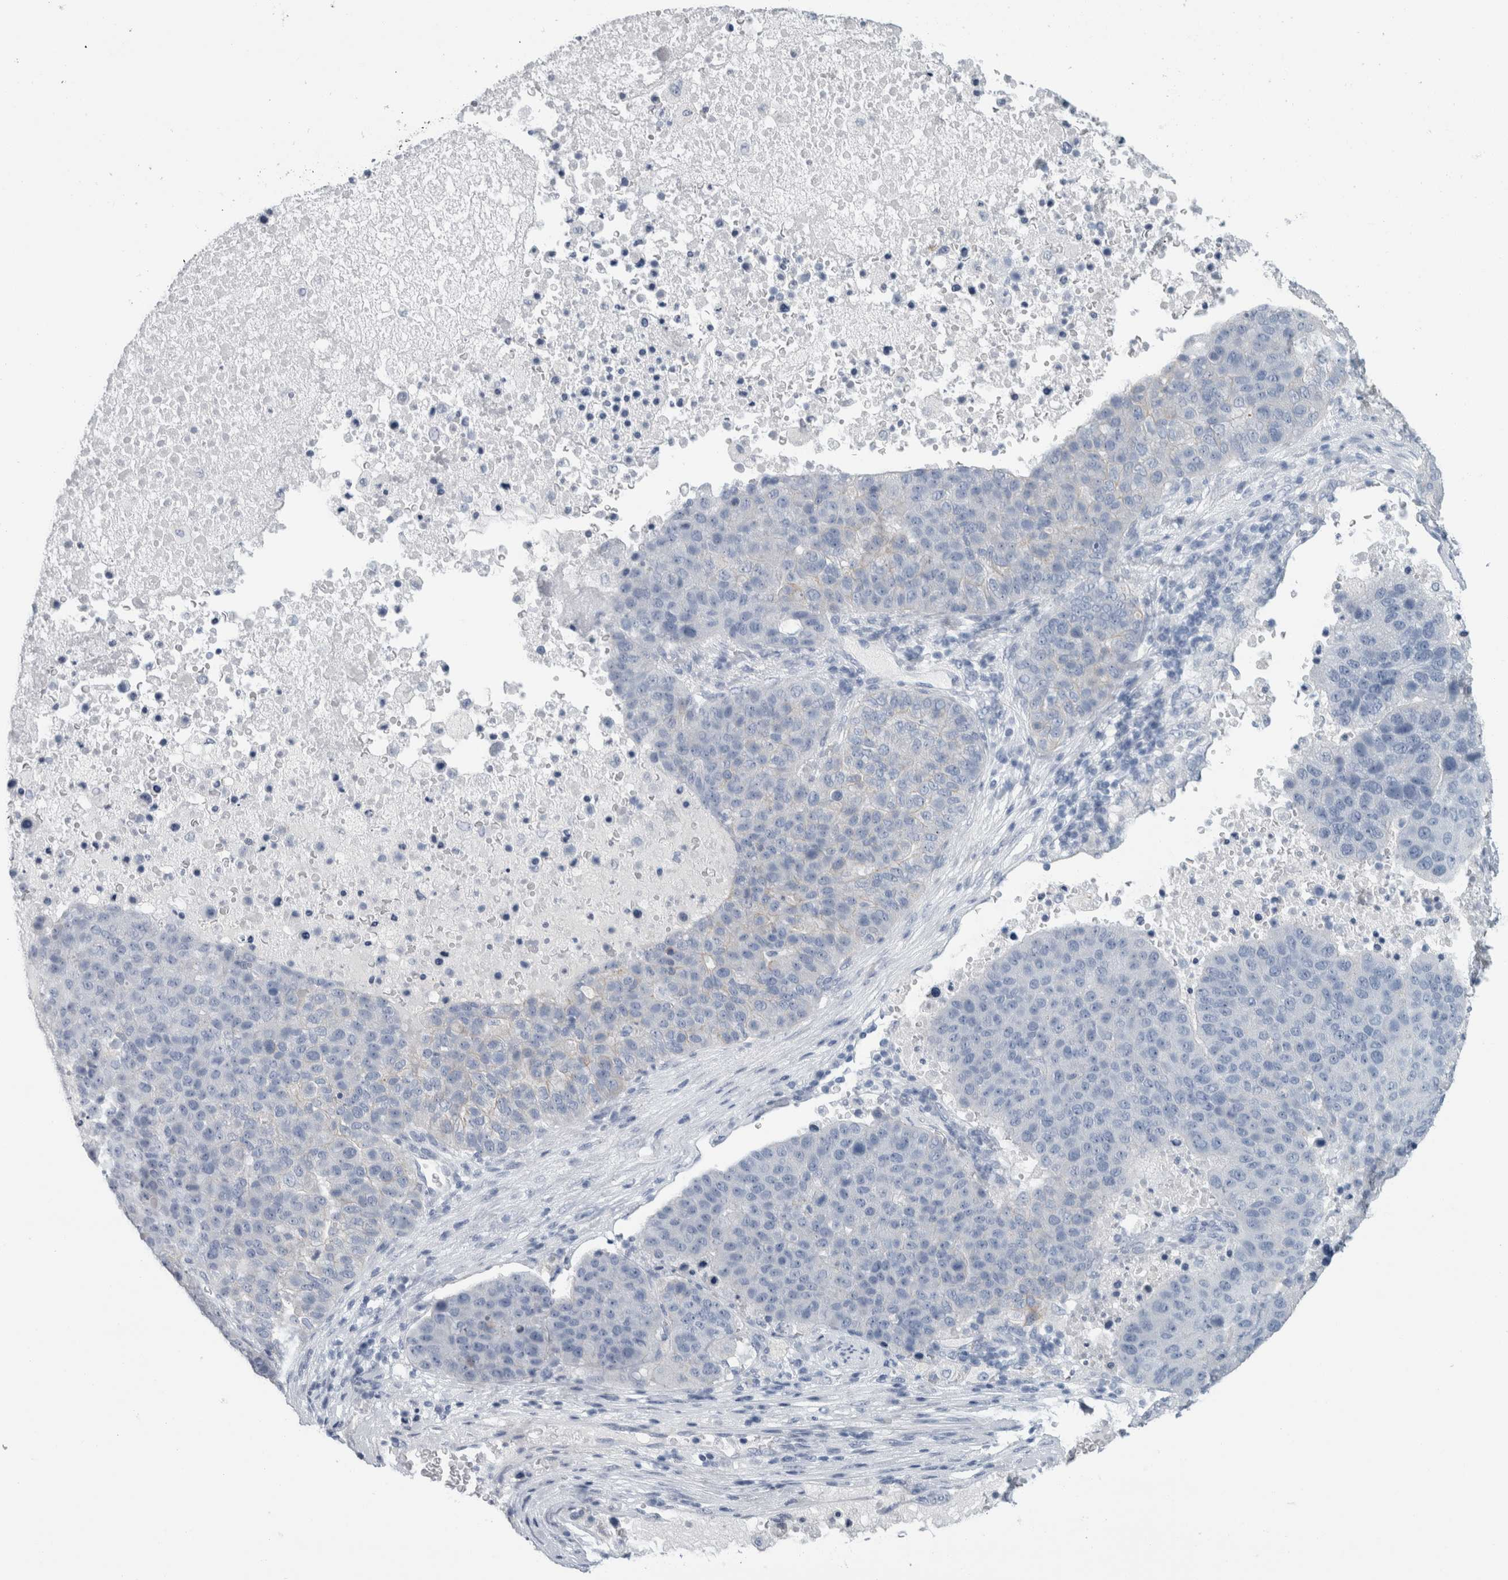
{"staining": {"intensity": "negative", "quantity": "none", "location": "none"}, "tissue": "pancreatic cancer", "cell_type": "Tumor cells", "image_type": "cancer", "snomed": [{"axis": "morphology", "description": "Adenocarcinoma, NOS"}, {"axis": "topography", "description": "Pancreas"}], "caption": "Tumor cells are negative for brown protein staining in pancreatic cancer. Nuclei are stained in blue.", "gene": "RPH3AL", "patient": {"sex": "female", "age": 61}}